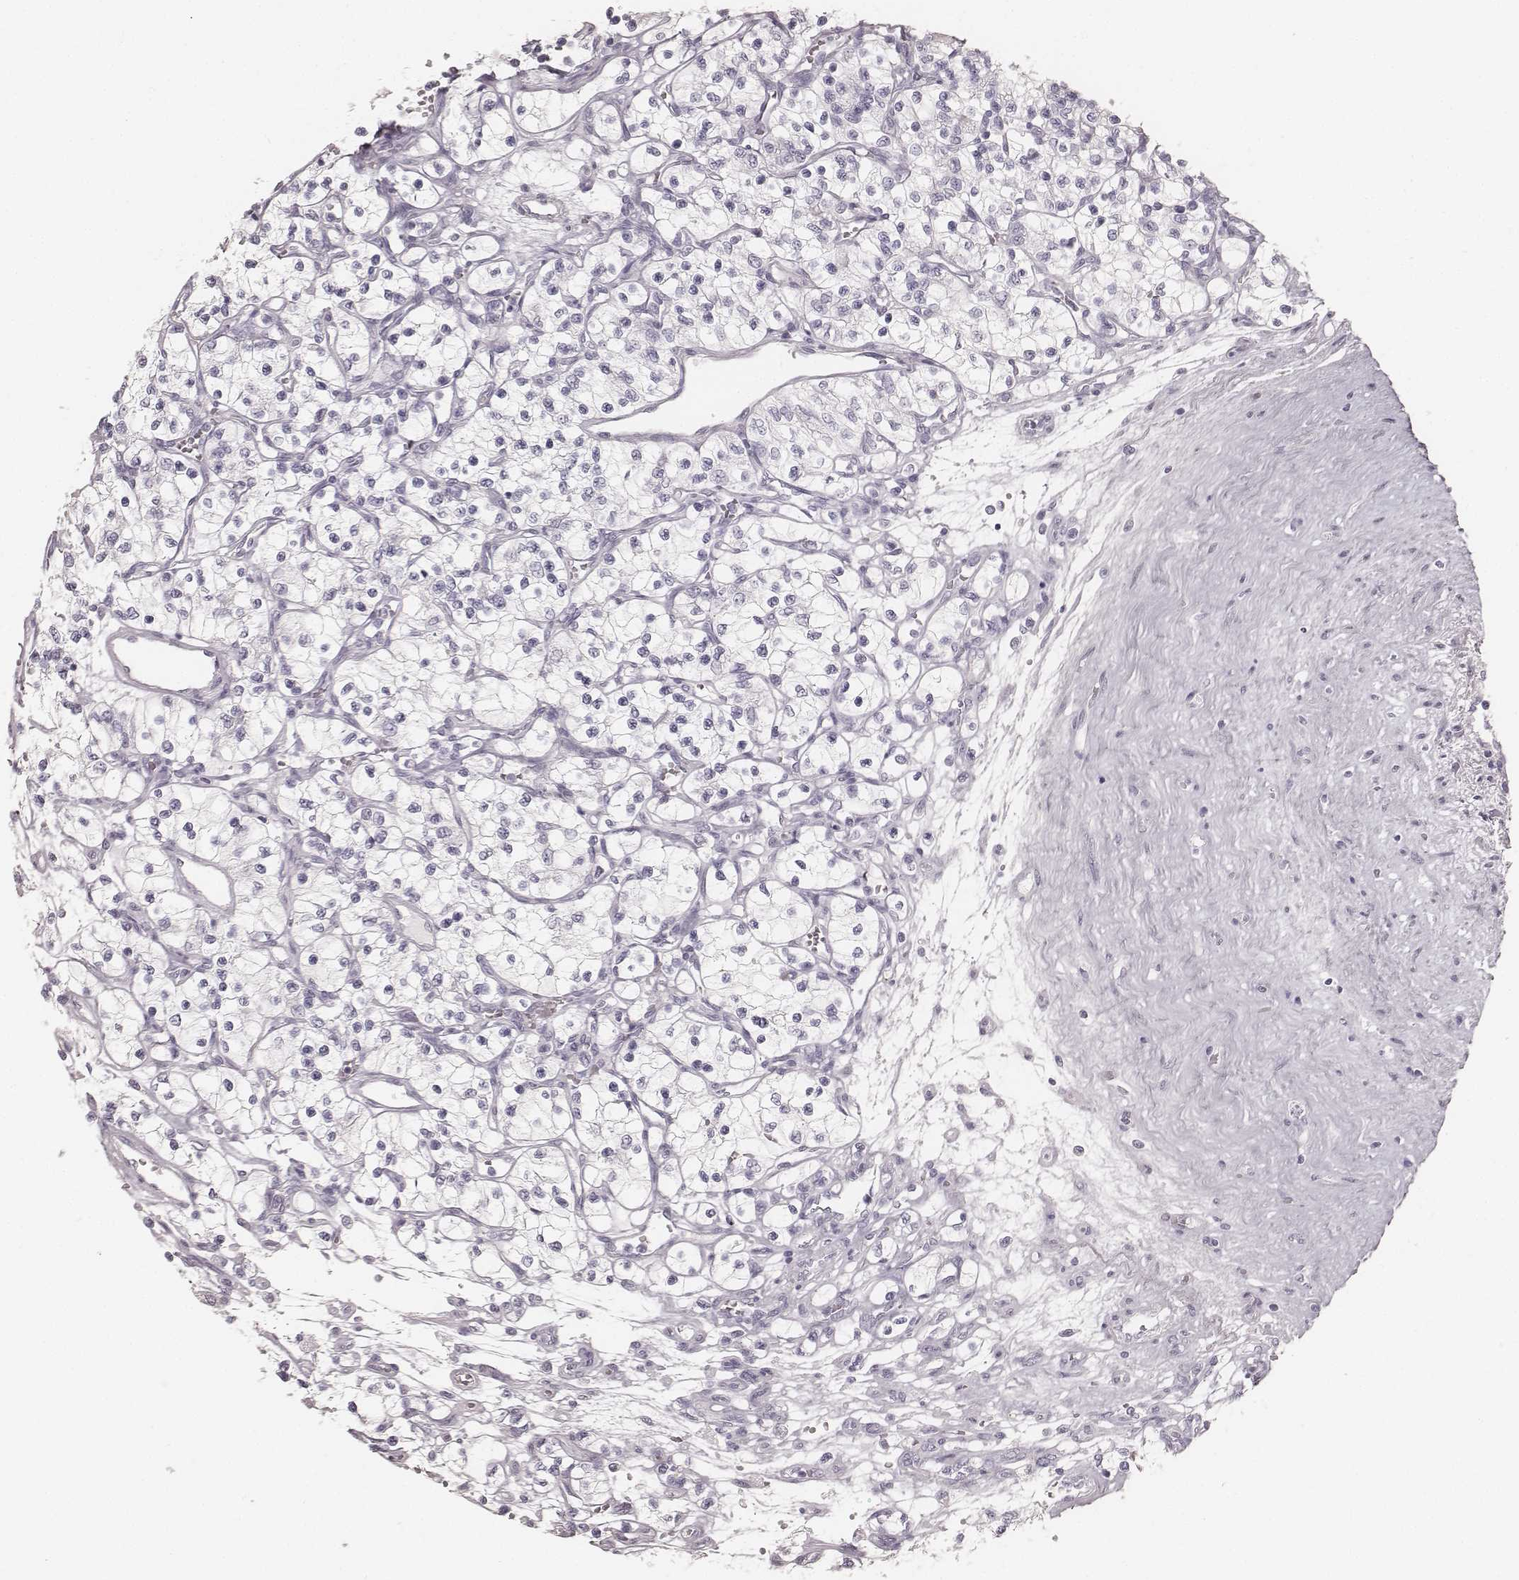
{"staining": {"intensity": "negative", "quantity": "none", "location": "none"}, "tissue": "renal cancer", "cell_type": "Tumor cells", "image_type": "cancer", "snomed": [{"axis": "morphology", "description": "Adenocarcinoma, NOS"}, {"axis": "topography", "description": "Kidney"}], "caption": "This is an immunohistochemistry micrograph of renal cancer. There is no staining in tumor cells.", "gene": "KRT34", "patient": {"sex": "female", "age": 69}}